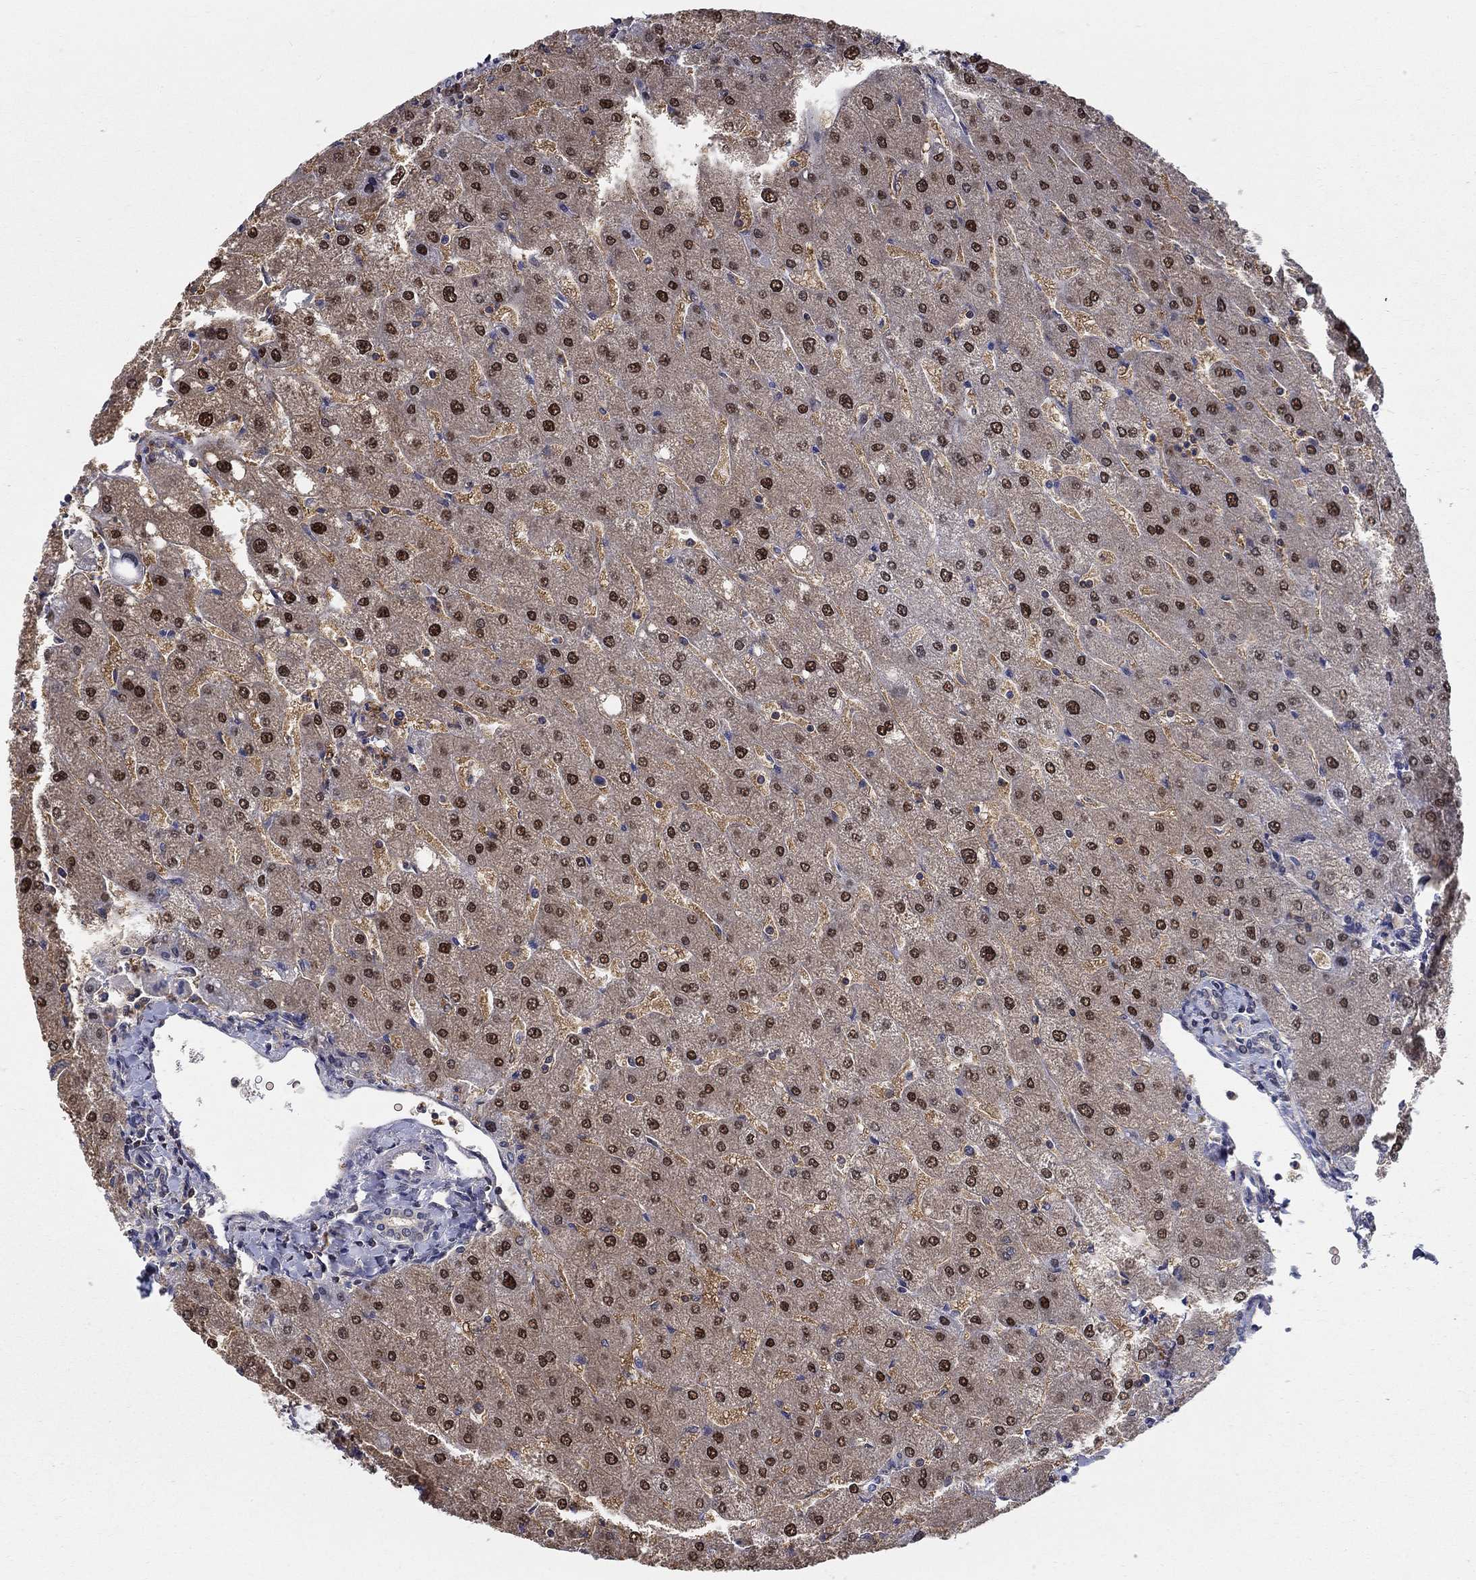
{"staining": {"intensity": "negative", "quantity": "none", "location": "none"}, "tissue": "liver", "cell_type": "Cholangiocytes", "image_type": "normal", "snomed": [{"axis": "morphology", "description": "Normal tissue, NOS"}, {"axis": "topography", "description": "Liver"}], "caption": "Immunohistochemistry (IHC) photomicrograph of unremarkable liver: human liver stained with DAB (3,3'-diaminobenzidine) exhibits no significant protein expression in cholangiocytes. Brightfield microscopy of immunohistochemistry (IHC) stained with DAB (3,3'-diaminobenzidine) (brown) and hematoxylin (blue), captured at high magnification.", "gene": "ZNF594", "patient": {"sex": "male", "age": 67}}